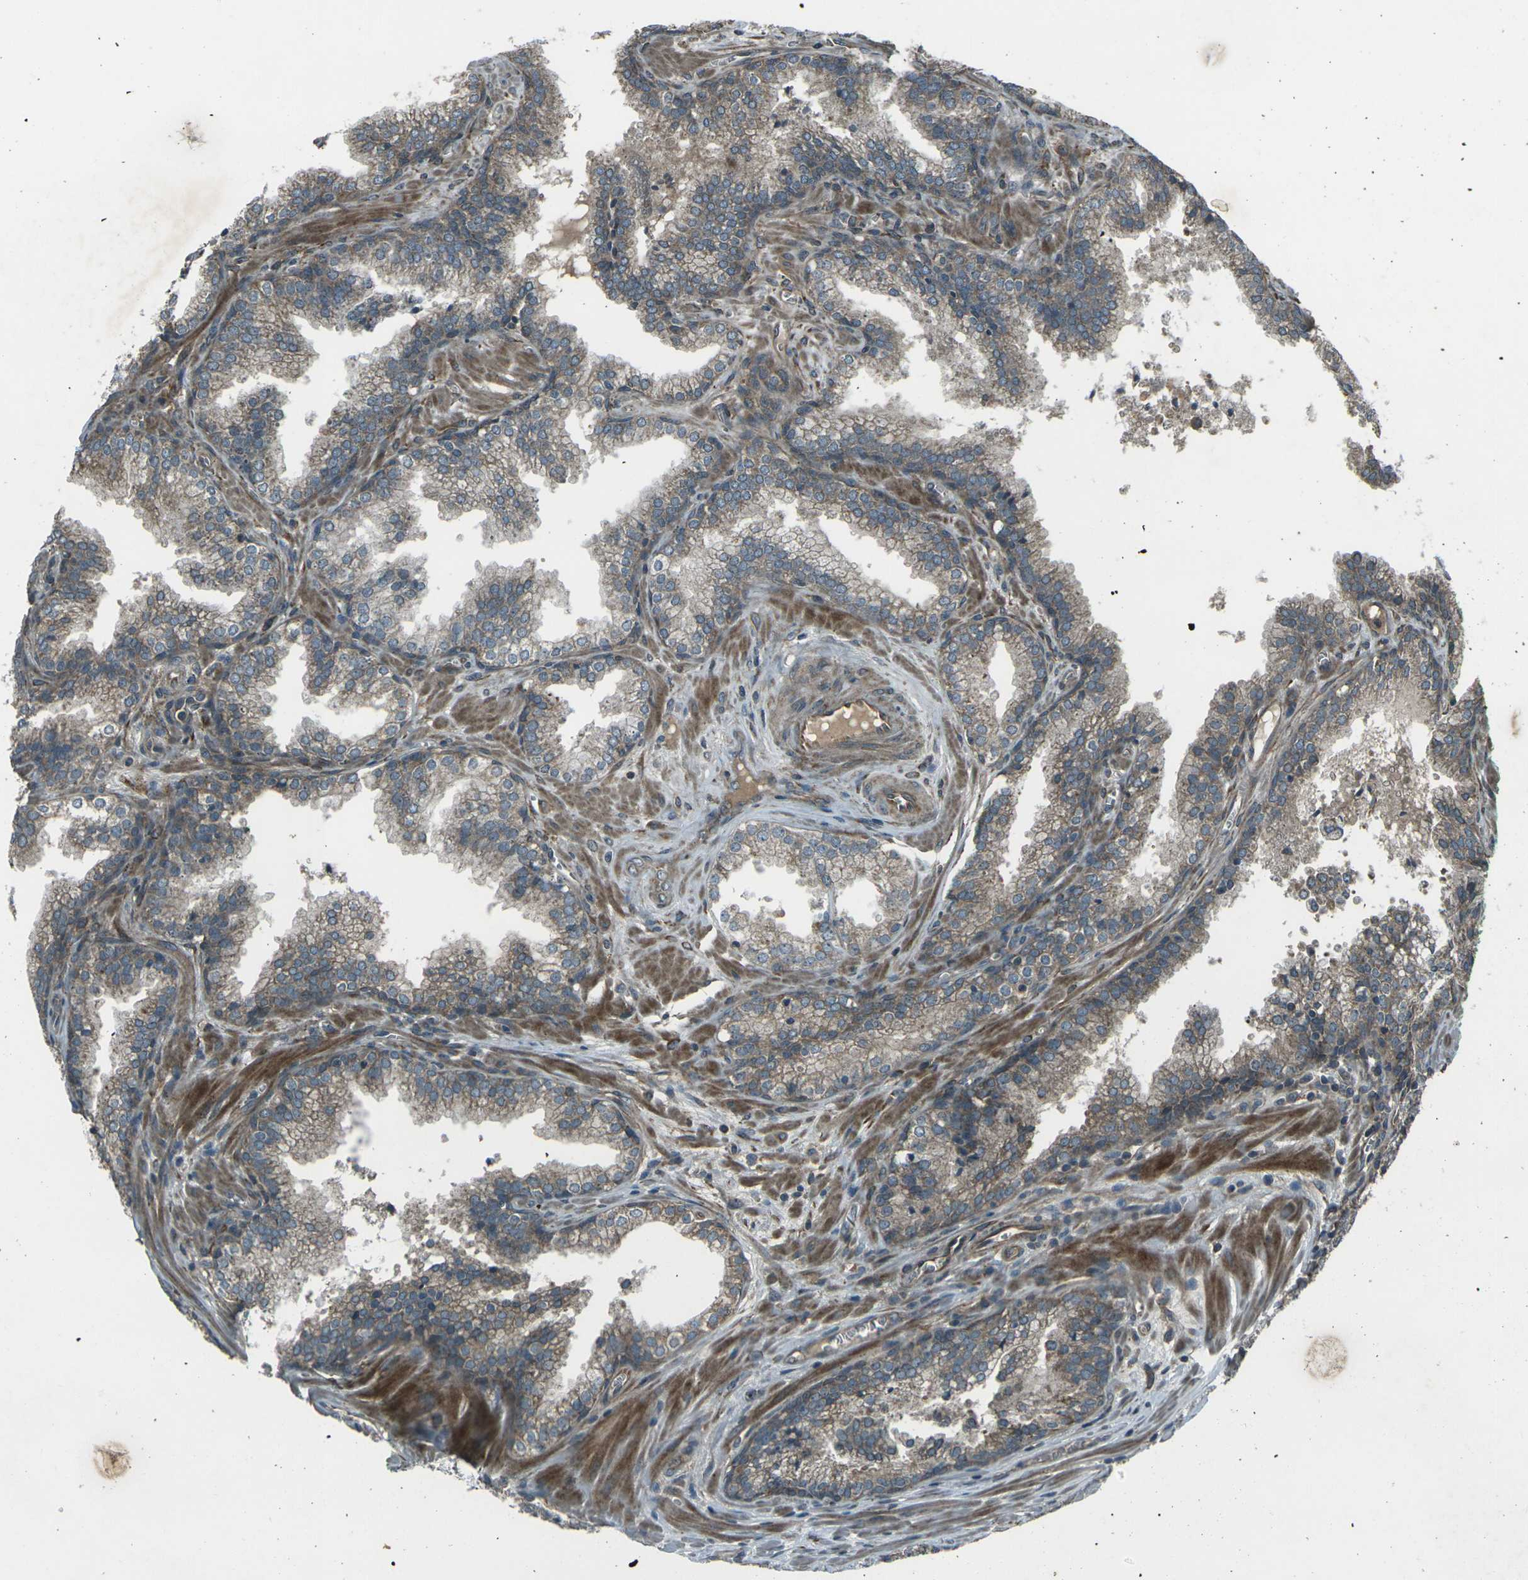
{"staining": {"intensity": "weak", "quantity": ">75%", "location": "cytoplasmic/membranous"}, "tissue": "prostate cancer", "cell_type": "Tumor cells", "image_type": "cancer", "snomed": [{"axis": "morphology", "description": "Adenocarcinoma, Low grade"}, {"axis": "topography", "description": "Prostate"}], "caption": "Approximately >75% of tumor cells in prostate cancer (adenocarcinoma (low-grade)) exhibit weak cytoplasmic/membranous protein staining as visualized by brown immunohistochemical staining.", "gene": "LSMEM1", "patient": {"sex": "male", "age": 60}}